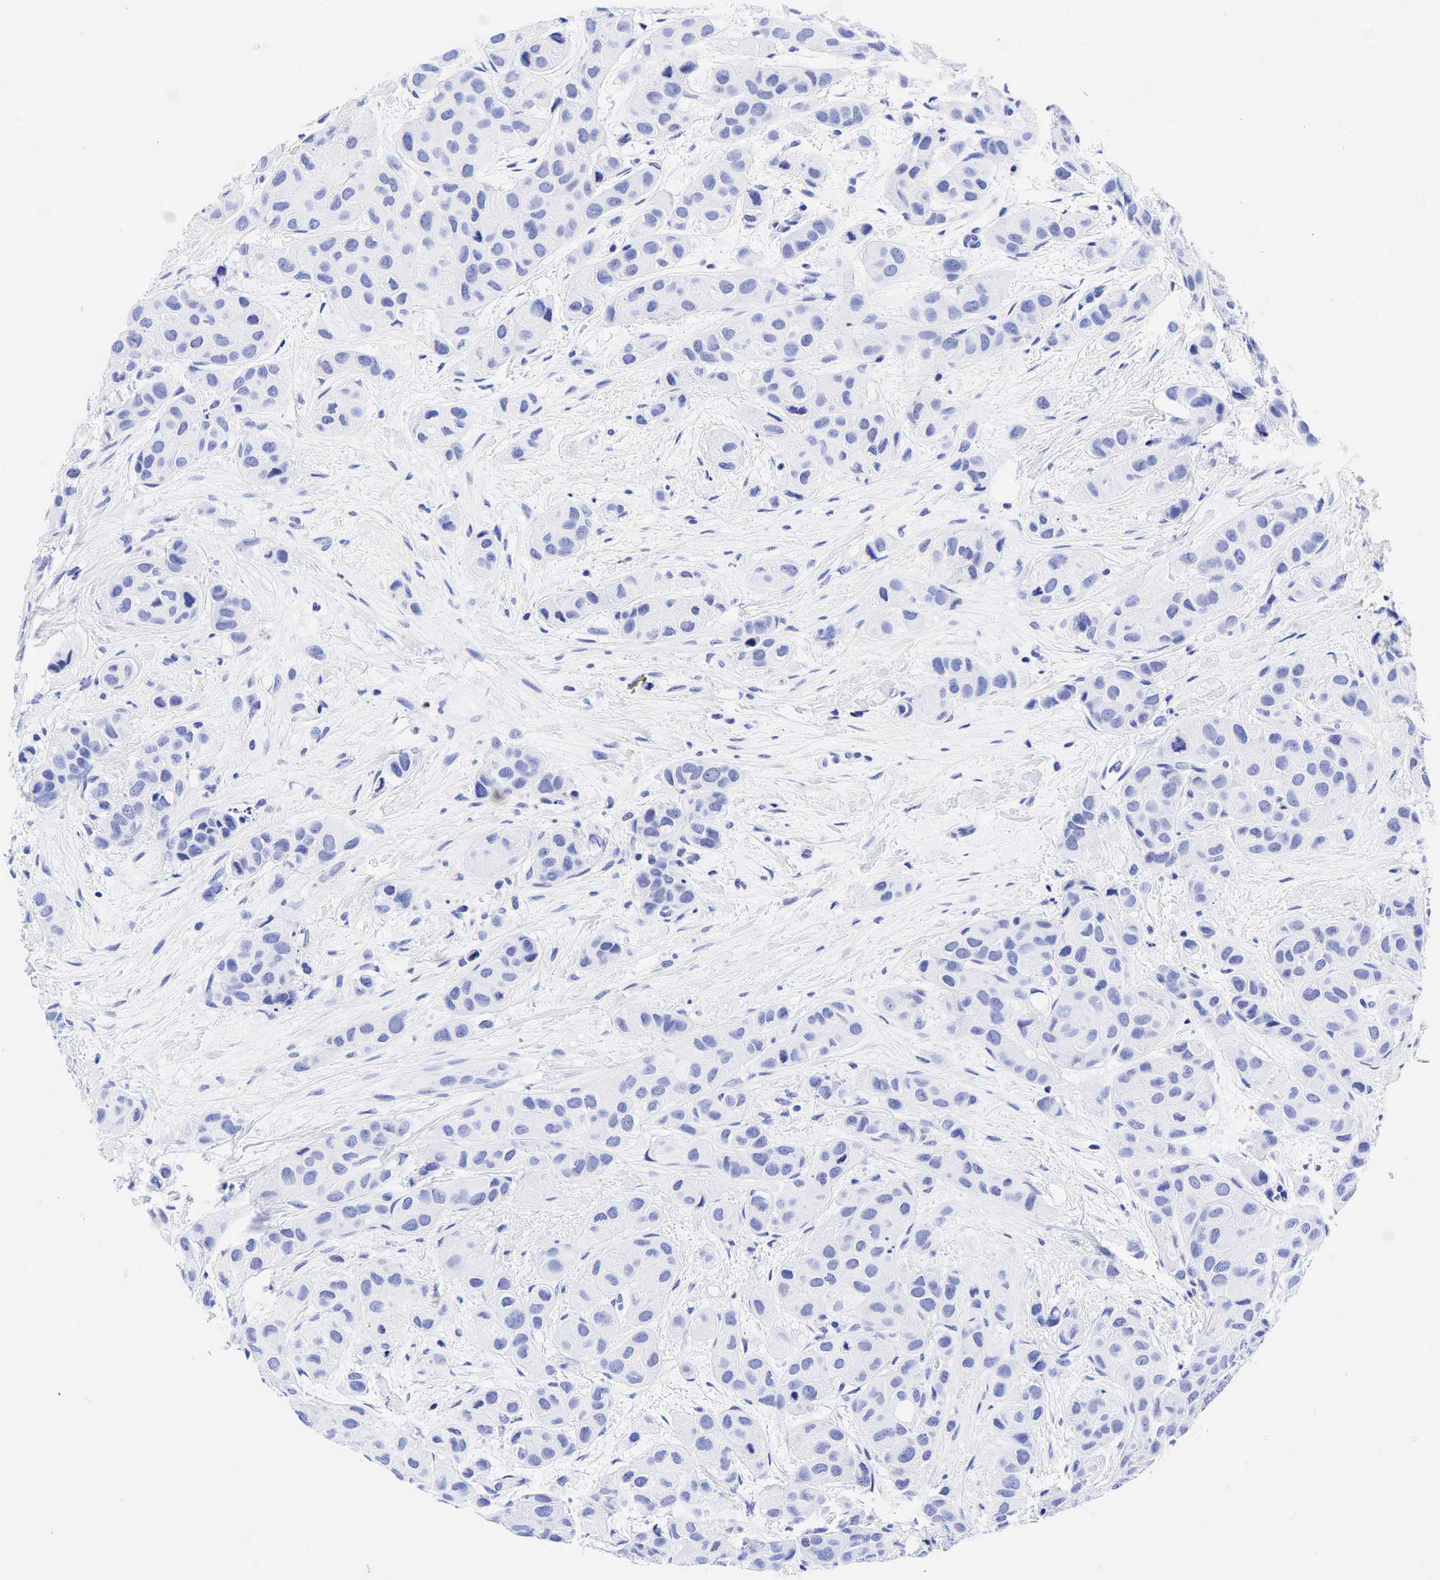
{"staining": {"intensity": "negative", "quantity": "none", "location": "none"}, "tissue": "breast cancer", "cell_type": "Tumor cells", "image_type": "cancer", "snomed": [{"axis": "morphology", "description": "Duct carcinoma"}, {"axis": "topography", "description": "Breast"}], "caption": "IHC histopathology image of breast cancer stained for a protein (brown), which demonstrates no staining in tumor cells.", "gene": "CEACAM5", "patient": {"sex": "female", "age": 68}}